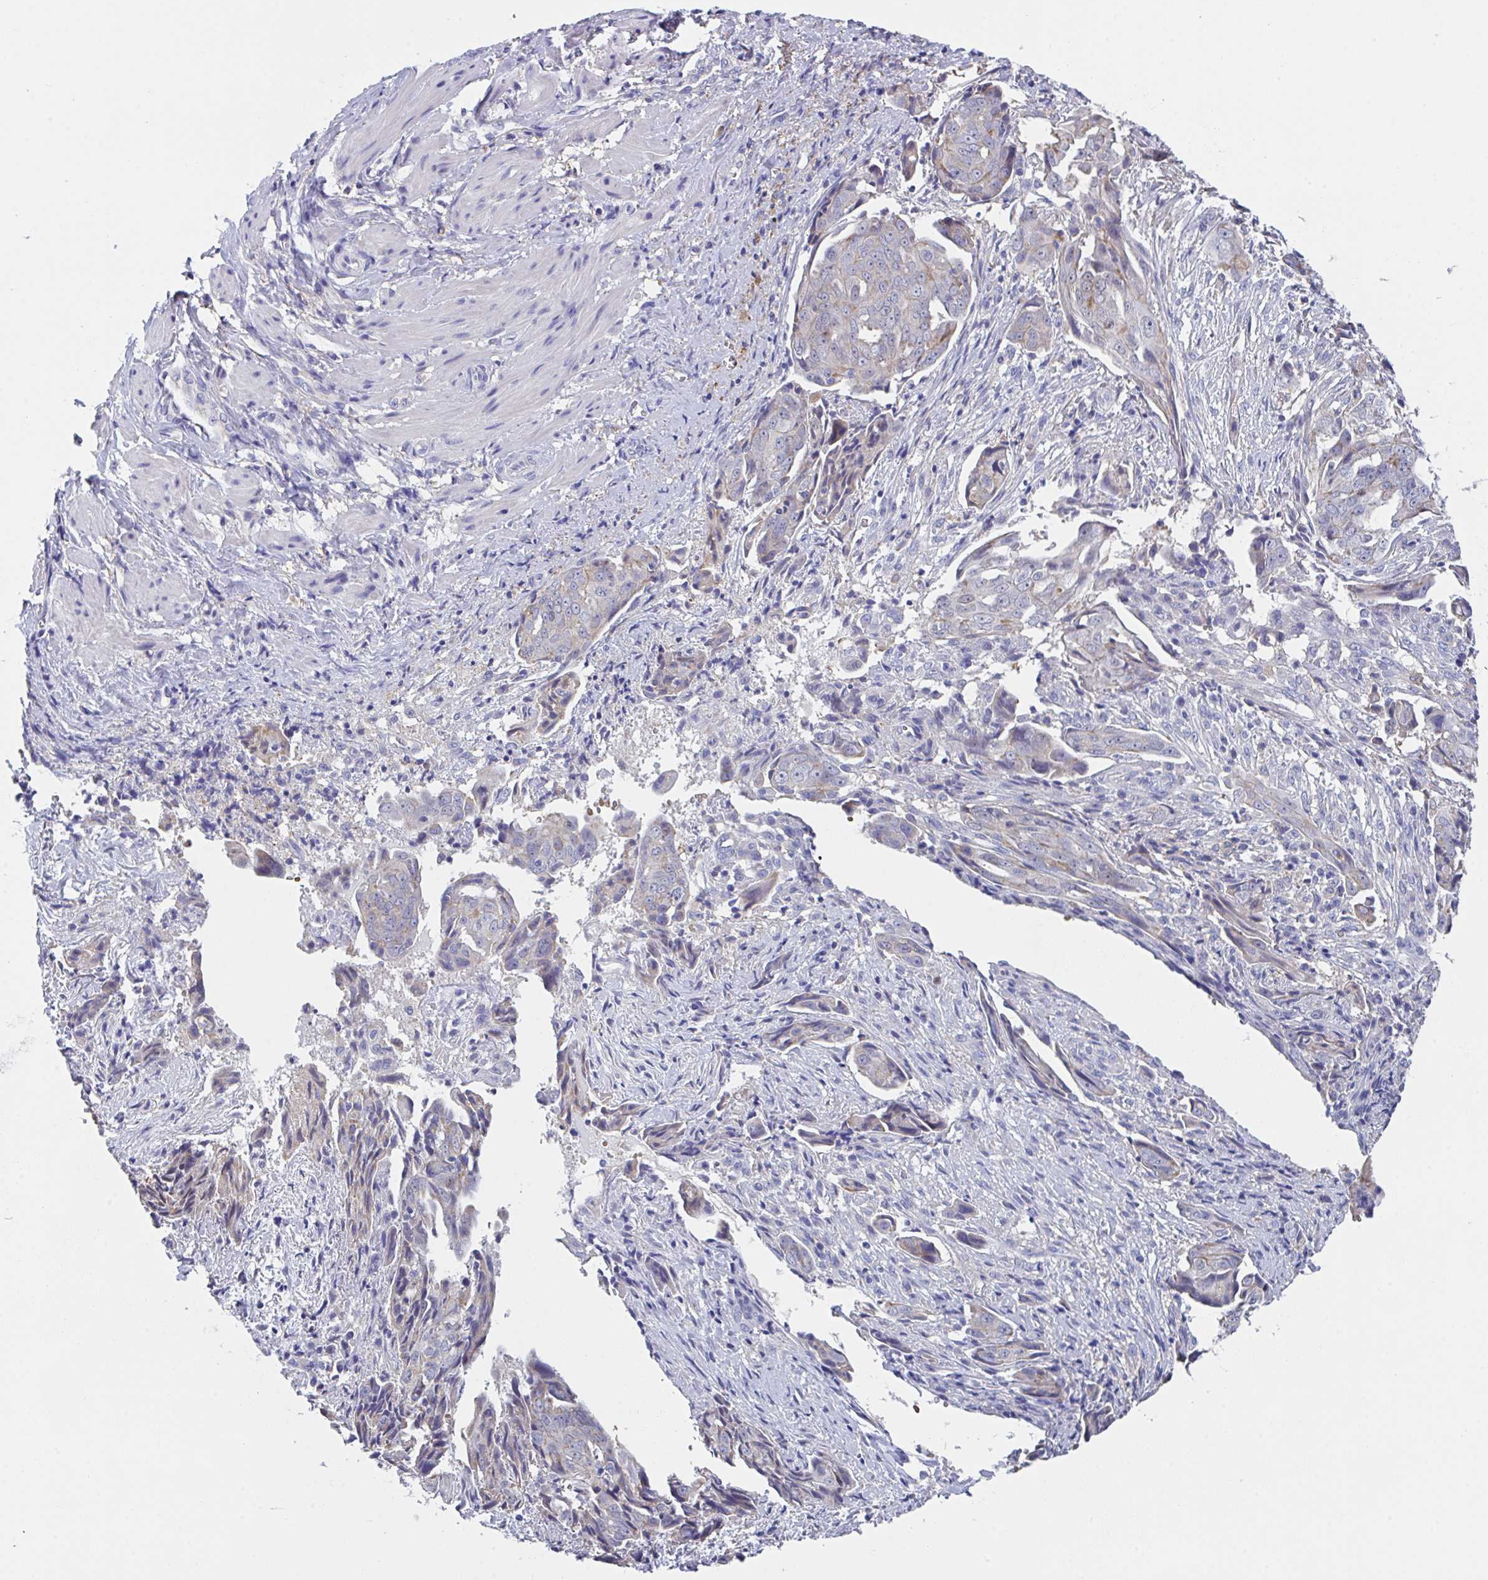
{"staining": {"intensity": "negative", "quantity": "none", "location": "none"}, "tissue": "ovarian cancer", "cell_type": "Tumor cells", "image_type": "cancer", "snomed": [{"axis": "morphology", "description": "Carcinoma, endometroid"}, {"axis": "topography", "description": "Ovary"}], "caption": "IHC image of ovarian cancer (endometroid carcinoma) stained for a protein (brown), which displays no positivity in tumor cells.", "gene": "TFAP2C", "patient": {"sex": "female", "age": 70}}